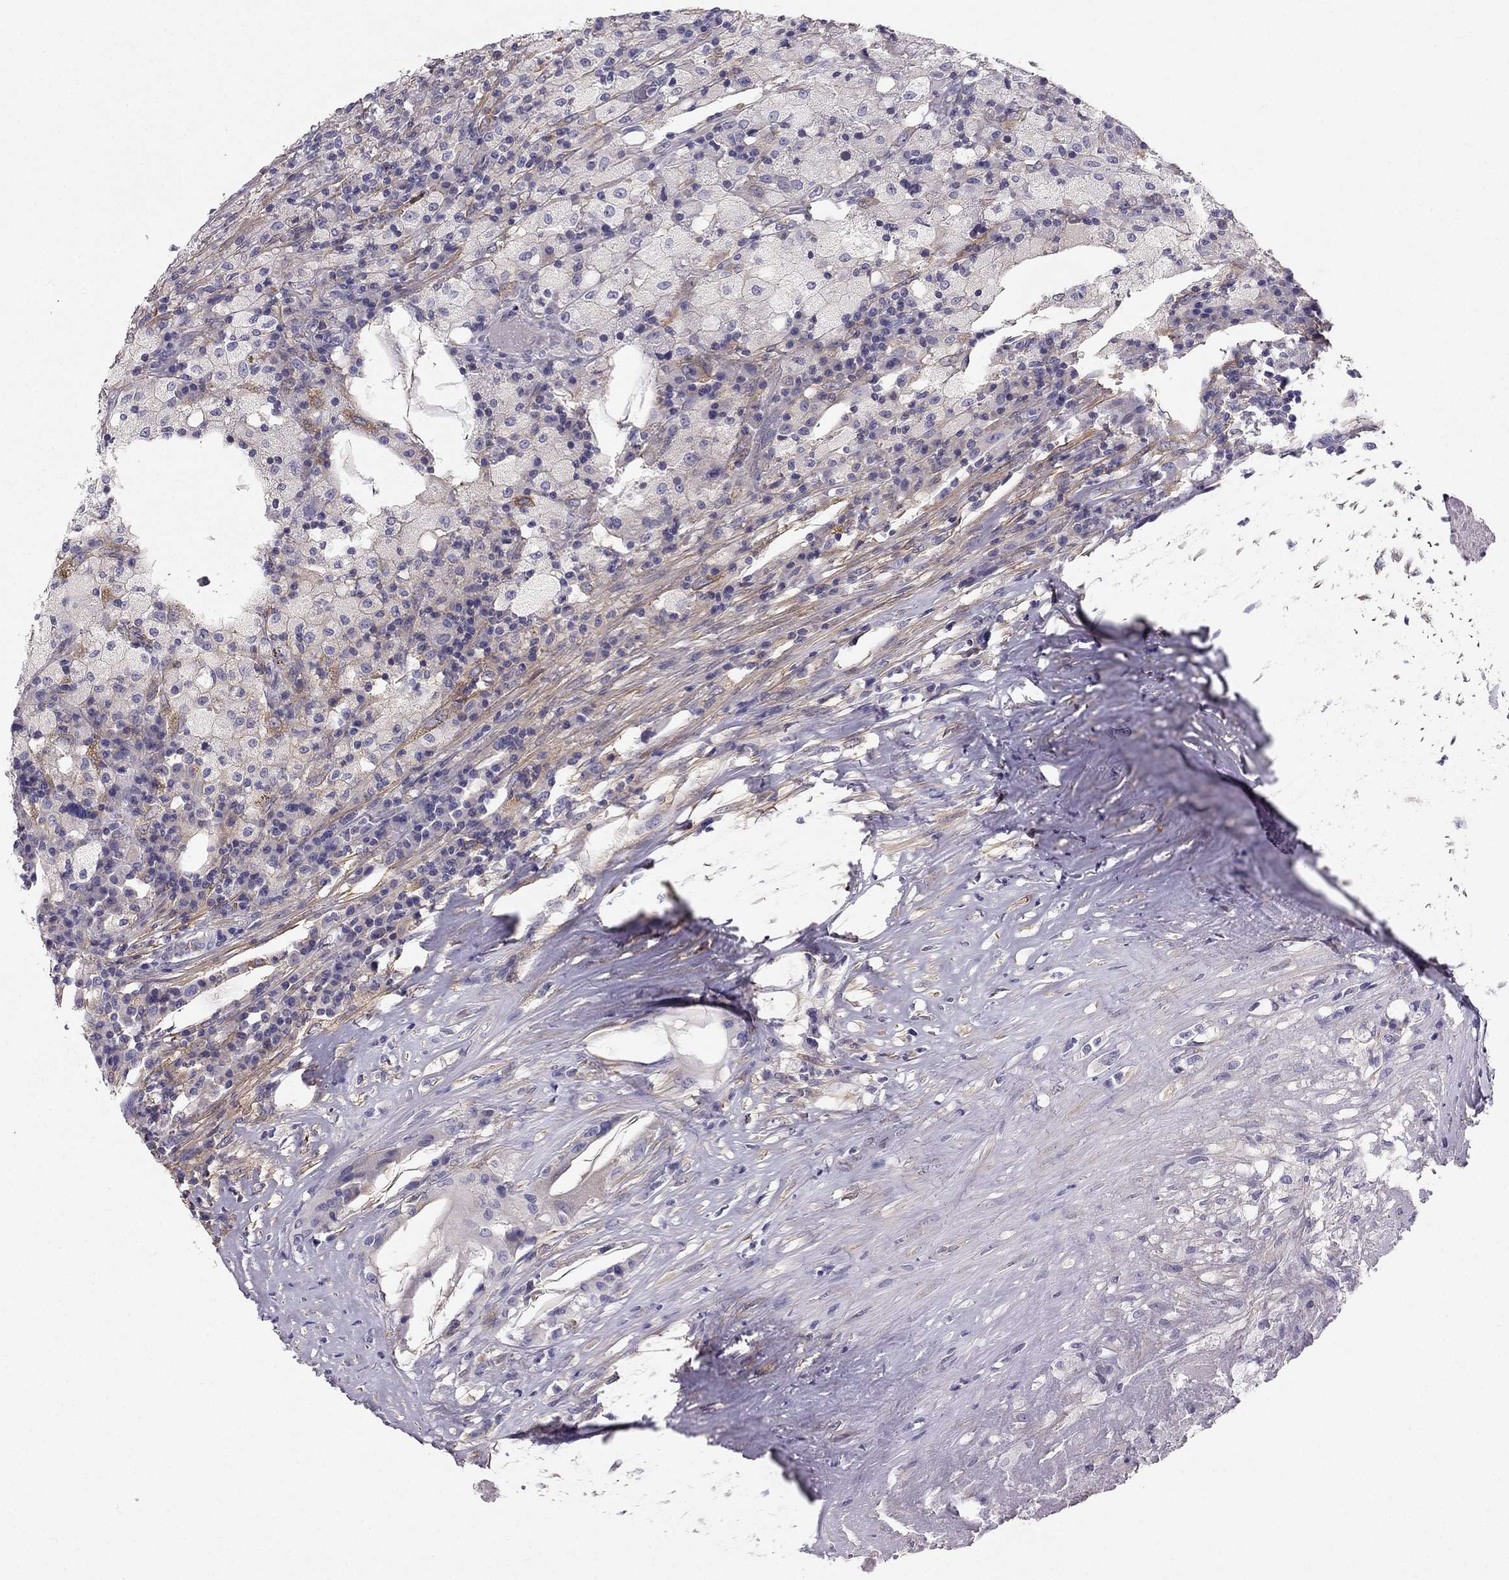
{"staining": {"intensity": "negative", "quantity": "none", "location": "none"}, "tissue": "testis cancer", "cell_type": "Tumor cells", "image_type": "cancer", "snomed": [{"axis": "morphology", "description": "Necrosis, NOS"}, {"axis": "morphology", "description": "Carcinoma, Embryonal, NOS"}, {"axis": "topography", "description": "Testis"}], "caption": "Human testis cancer stained for a protein using IHC reveals no expression in tumor cells.", "gene": "SYT5", "patient": {"sex": "male", "age": 19}}